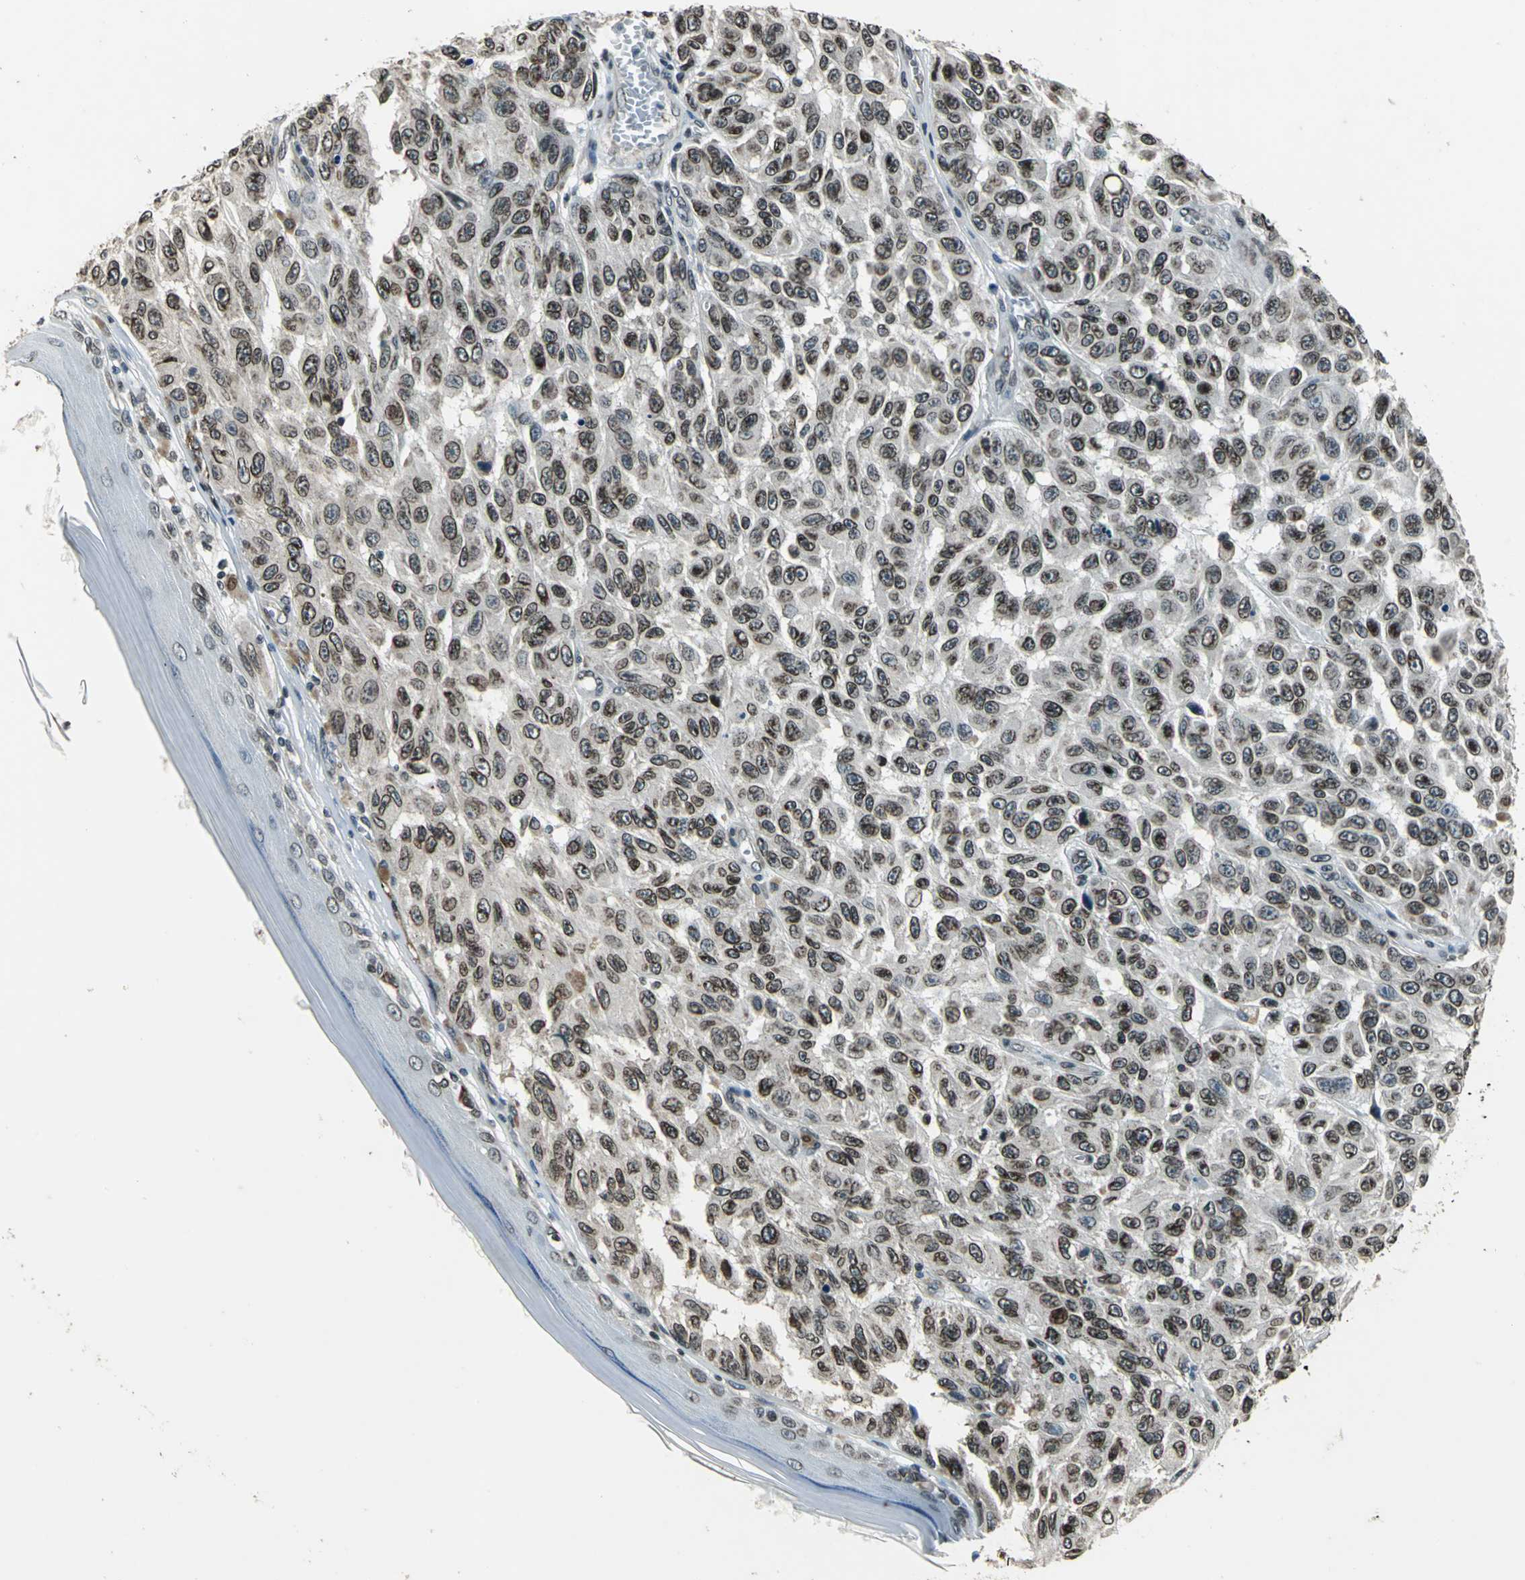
{"staining": {"intensity": "strong", "quantity": "25%-75%", "location": "cytoplasmic/membranous,nuclear"}, "tissue": "melanoma", "cell_type": "Tumor cells", "image_type": "cancer", "snomed": [{"axis": "morphology", "description": "Malignant melanoma, NOS"}, {"axis": "topography", "description": "Skin"}], "caption": "Malignant melanoma stained with a protein marker reveals strong staining in tumor cells.", "gene": "BRIP1", "patient": {"sex": "male", "age": 30}}